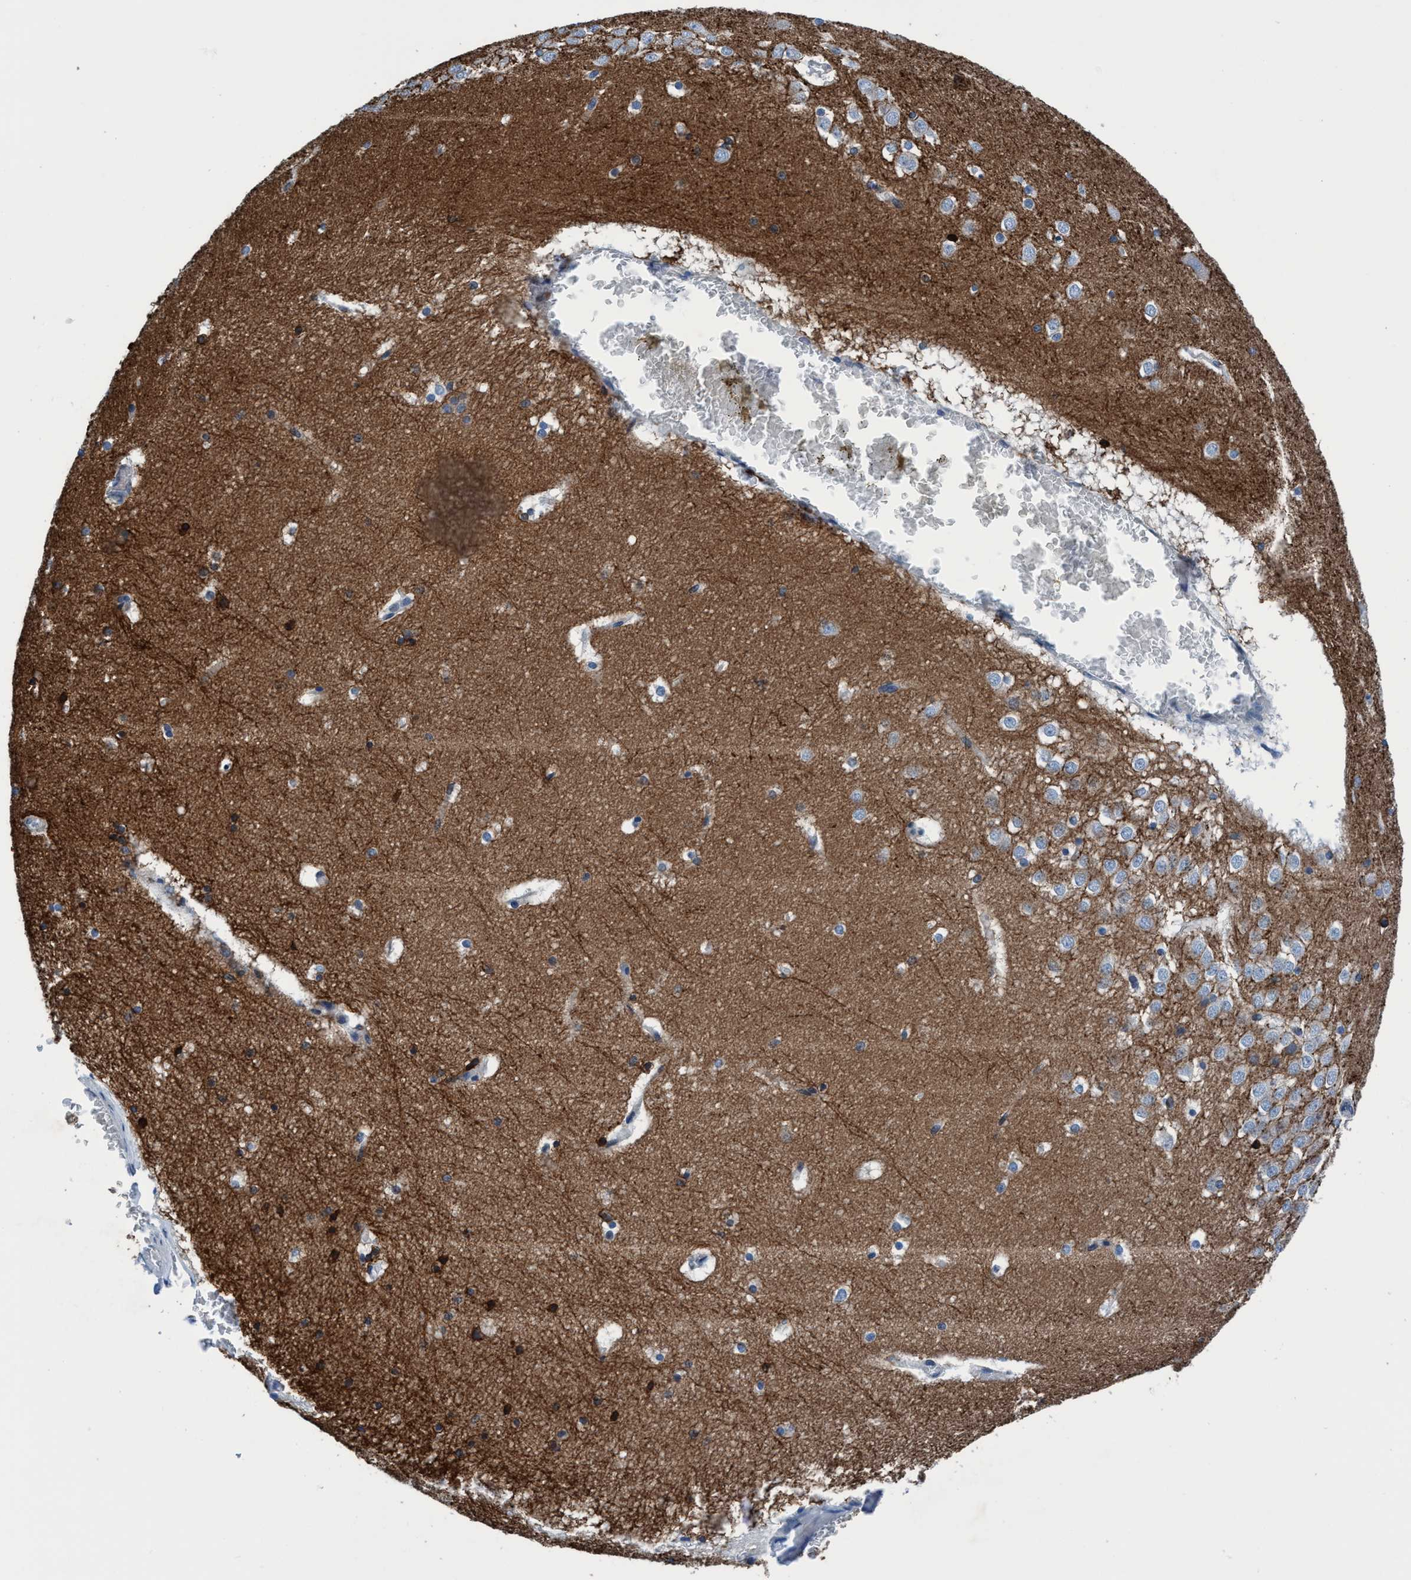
{"staining": {"intensity": "strong", "quantity": "25%-75%", "location": "cytoplasmic/membranous"}, "tissue": "hippocampus", "cell_type": "Glial cells", "image_type": "normal", "snomed": [{"axis": "morphology", "description": "Normal tissue, NOS"}, {"axis": "topography", "description": "Hippocampus"}], "caption": "This is a photomicrograph of immunohistochemistry (IHC) staining of unremarkable hippocampus, which shows strong expression in the cytoplasmic/membranous of glial cells.", "gene": "TMEM94", "patient": {"sex": "male", "age": 45}}